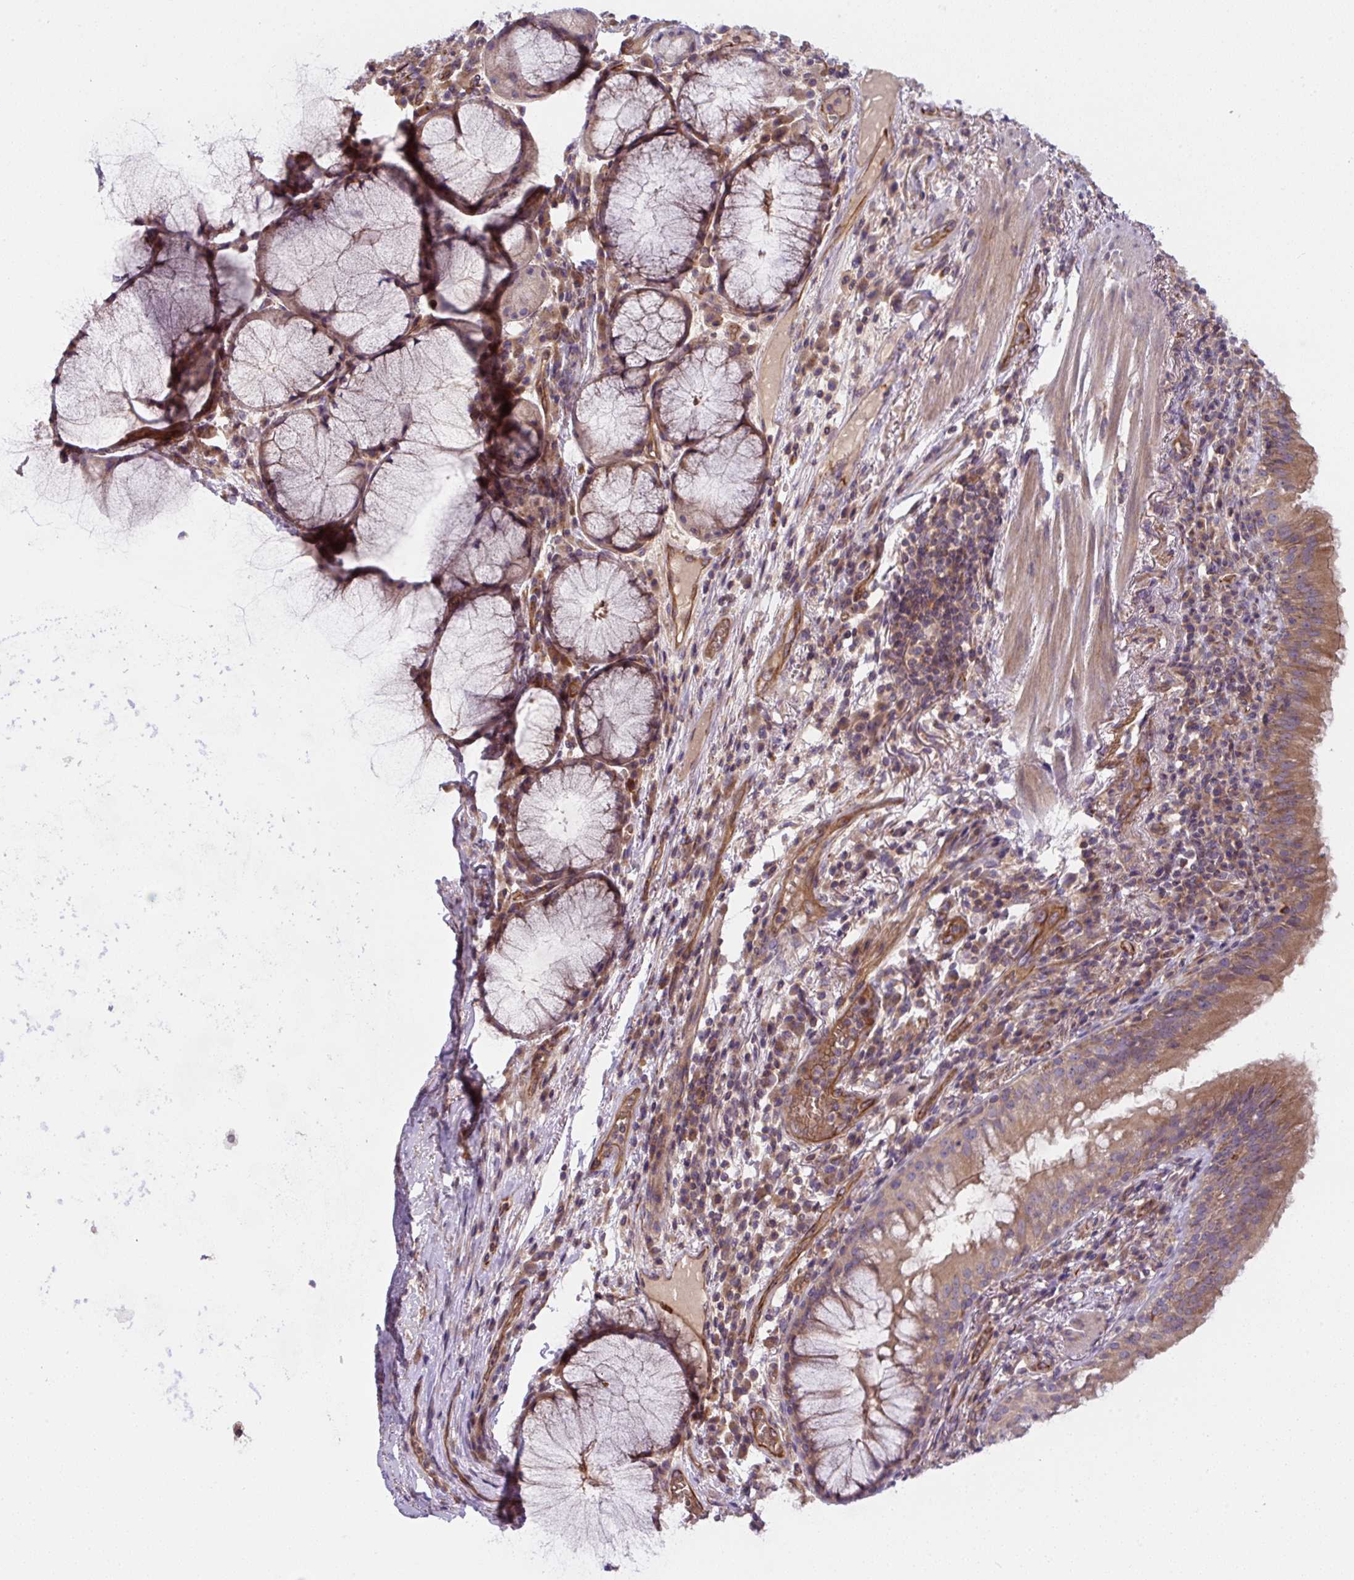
{"staining": {"intensity": "moderate", "quantity": ">75%", "location": "cytoplasmic/membranous"}, "tissue": "bronchus", "cell_type": "Respiratory epithelial cells", "image_type": "normal", "snomed": [{"axis": "morphology", "description": "Normal tissue, NOS"}, {"axis": "topography", "description": "Cartilage tissue"}, {"axis": "topography", "description": "Bronchus"}], "caption": "High-power microscopy captured an IHC micrograph of normal bronchus, revealing moderate cytoplasmic/membranous positivity in approximately >75% of respiratory epithelial cells. Ihc stains the protein of interest in brown and the nuclei are stained blue.", "gene": "APOBEC3D", "patient": {"sex": "male", "age": 56}}